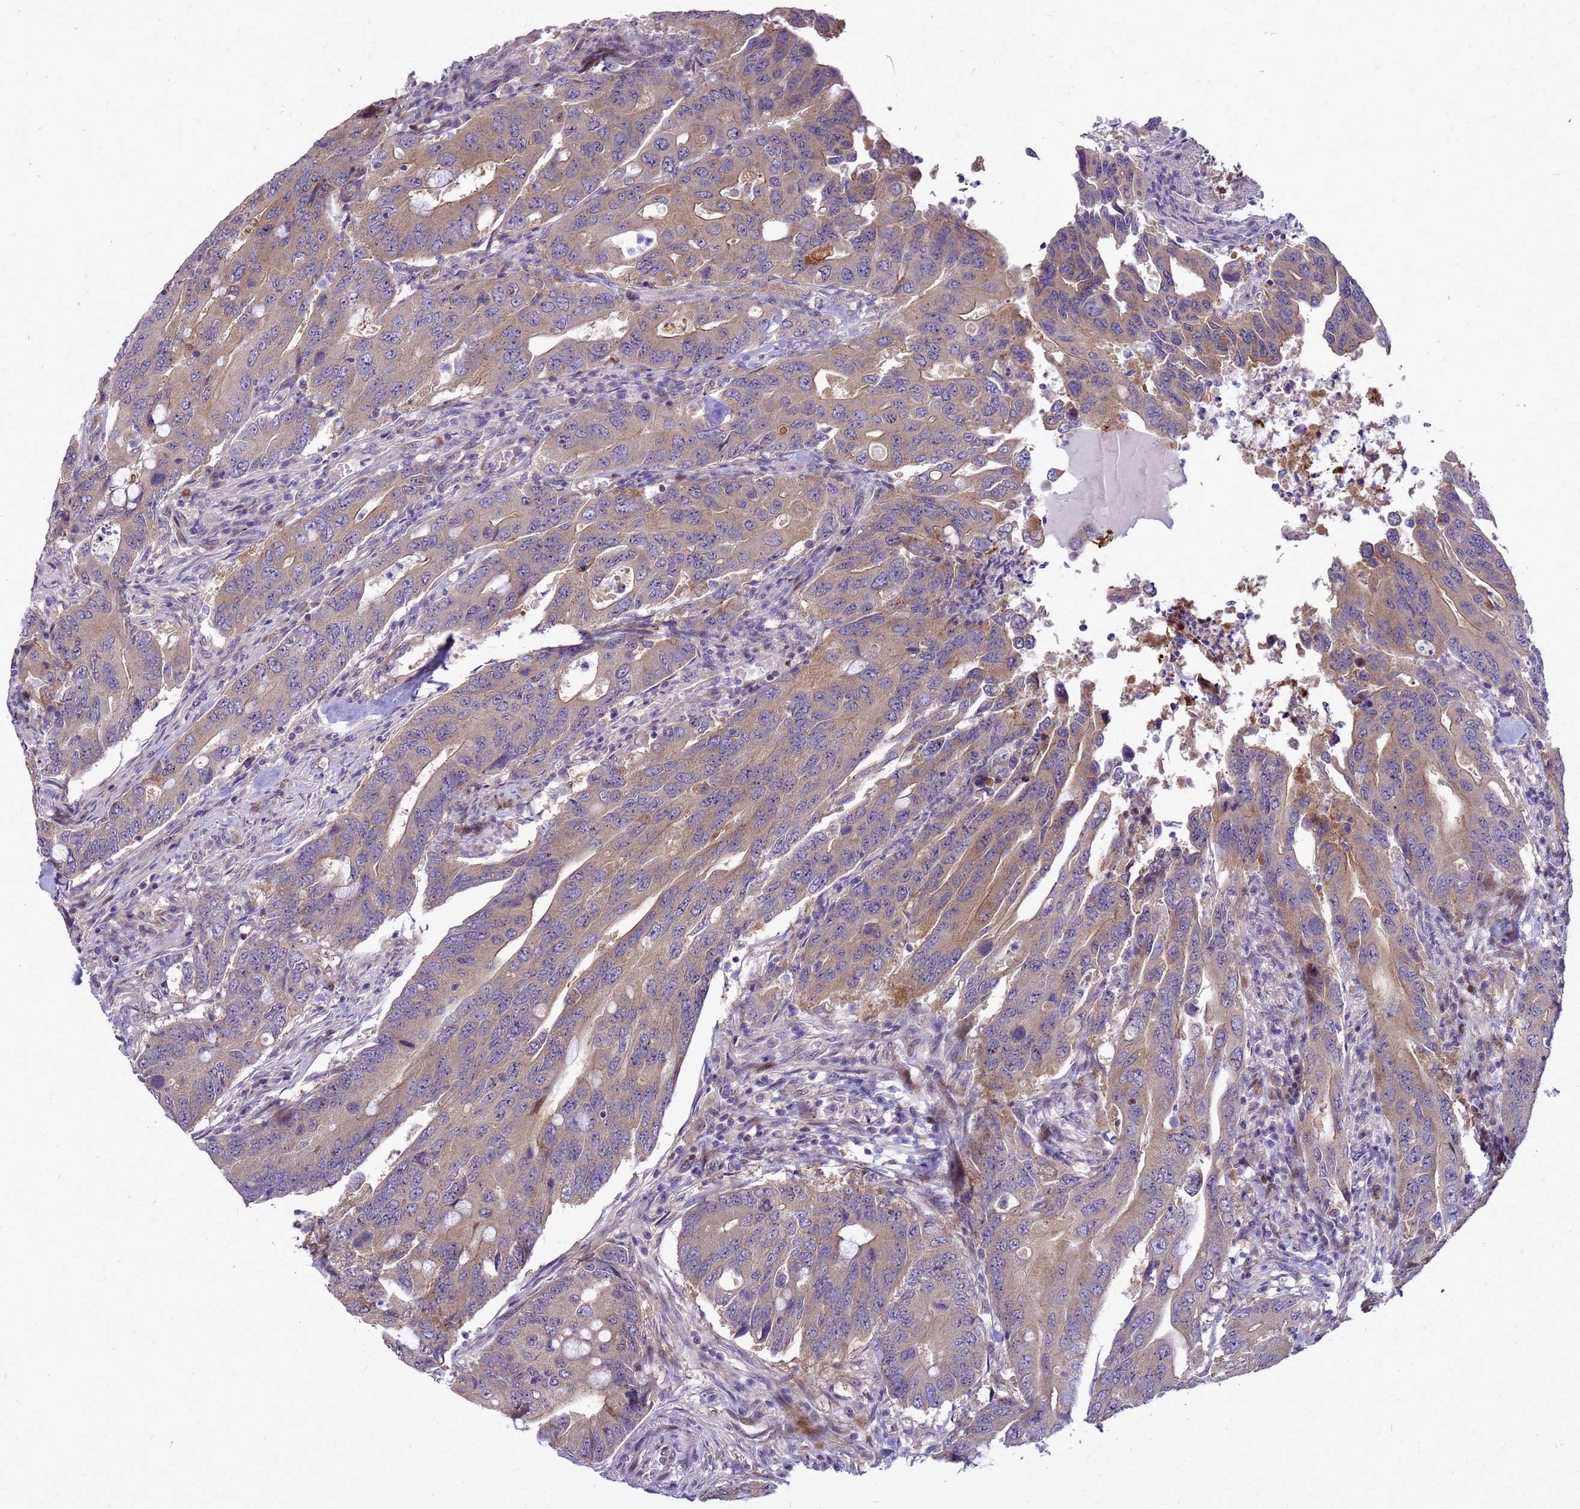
{"staining": {"intensity": "weak", "quantity": ">75%", "location": "cytoplasmic/membranous"}, "tissue": "colorectal cancer", "cell_type": "Tumor cells", "image_type": "cancer", "snomed": [{"axis": "morphology", "description": "Adenocarcinoma, NOS"}, {"axis": "topography", "description": "Colon"}], "caption": "Adenocarcinoma (colorectal) stained for a protein demonstrates weak cytoplasmic/membranous positivity in tumor cells.", "gene": "RSPO1", "patient": {"sex": "male", "age": 71}}